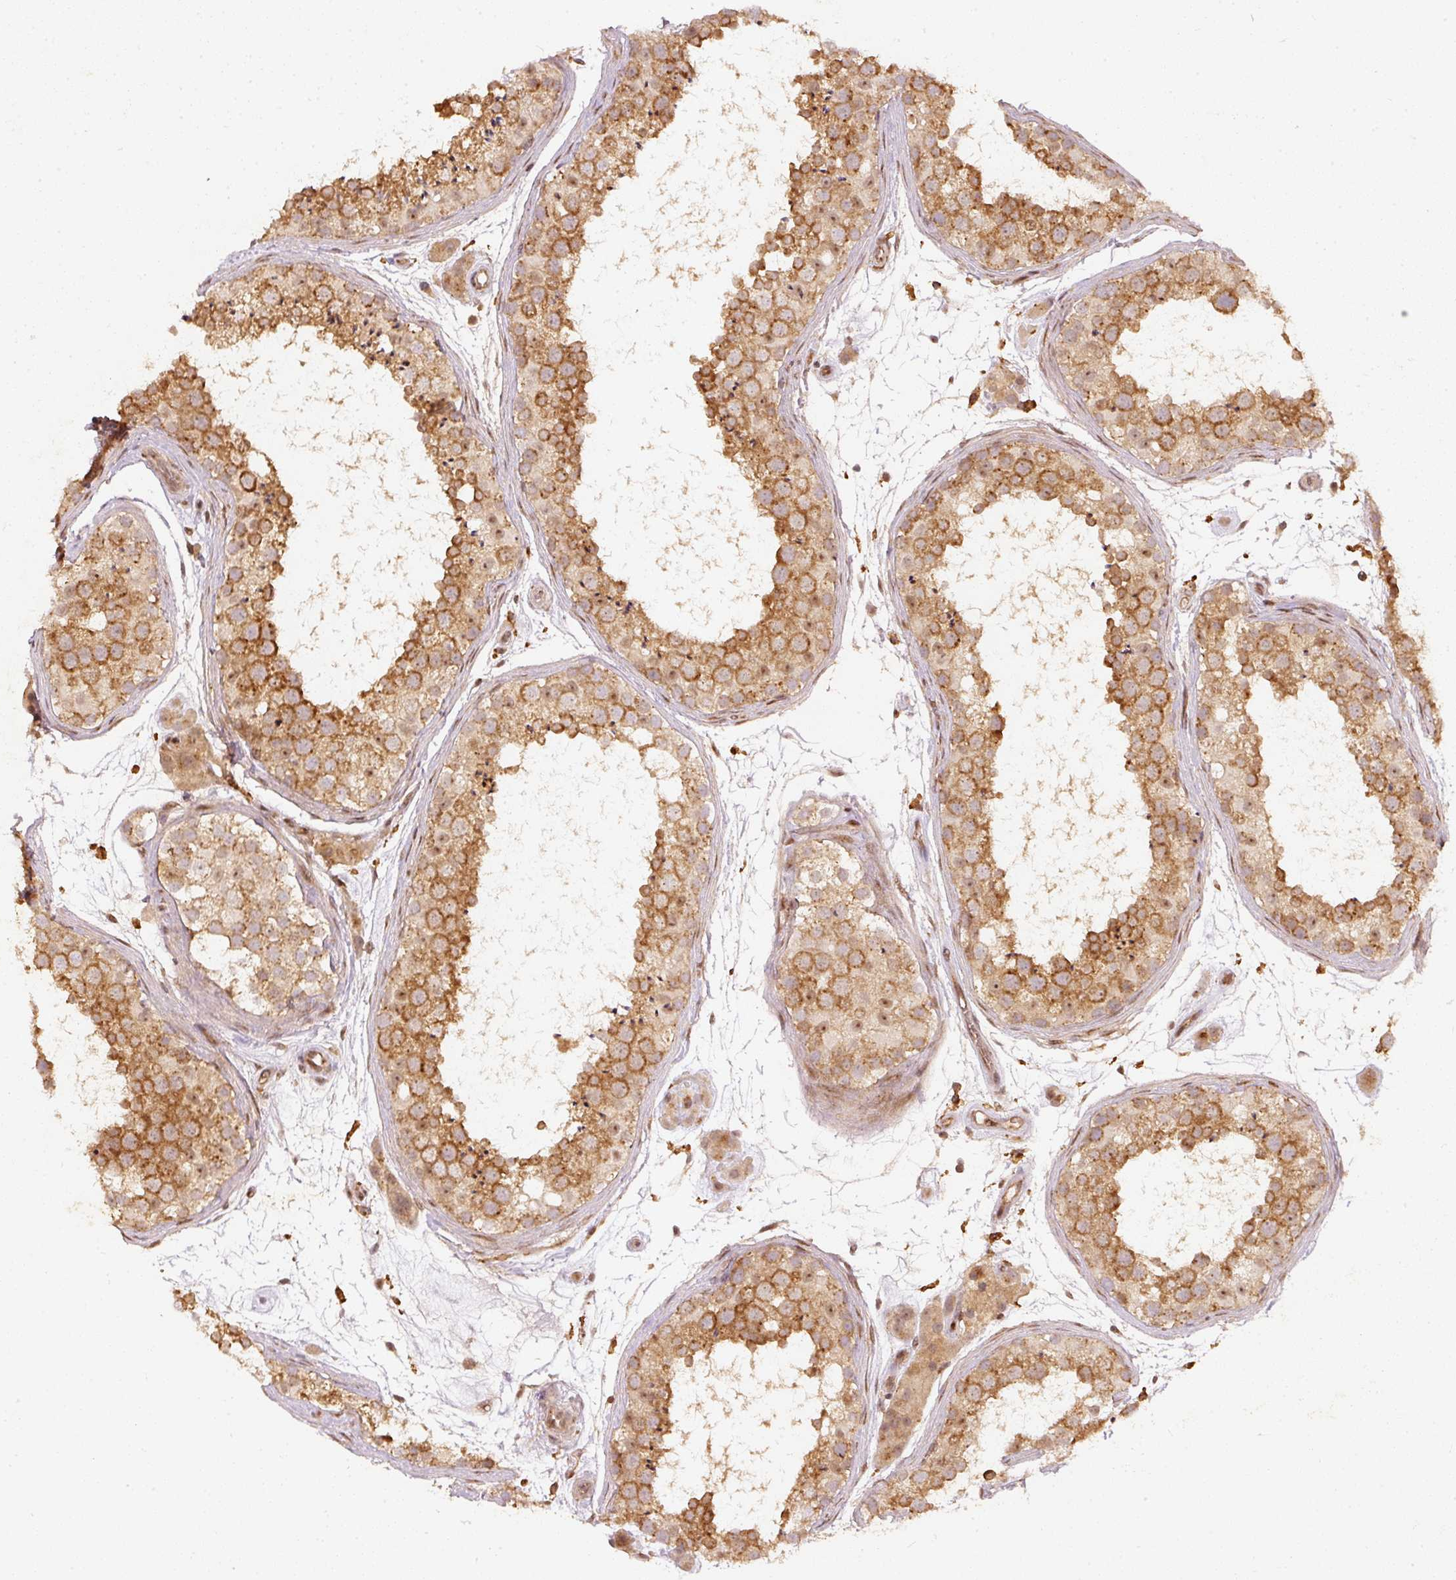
{"staining": {"intensity": "moderate", "quantity": ">75%", "location": "cytoplasmic/membranous"}, "tissue": "testis", "cell_type": "Cells in seminiferous ducts", "image_type": "normal", "snomed": [{"axis": "morphology", "description": "Normal tissue, NOS"}, {"axis": "topography", "description": "Testis"}], "caption": "A brown stain labels moderate cytoplasmic/membranous expression of a protein in cells in seminiferous ducts of normal testis.", "gene": "ZNF580", "patient": {"sex": "male", "age": 41}}